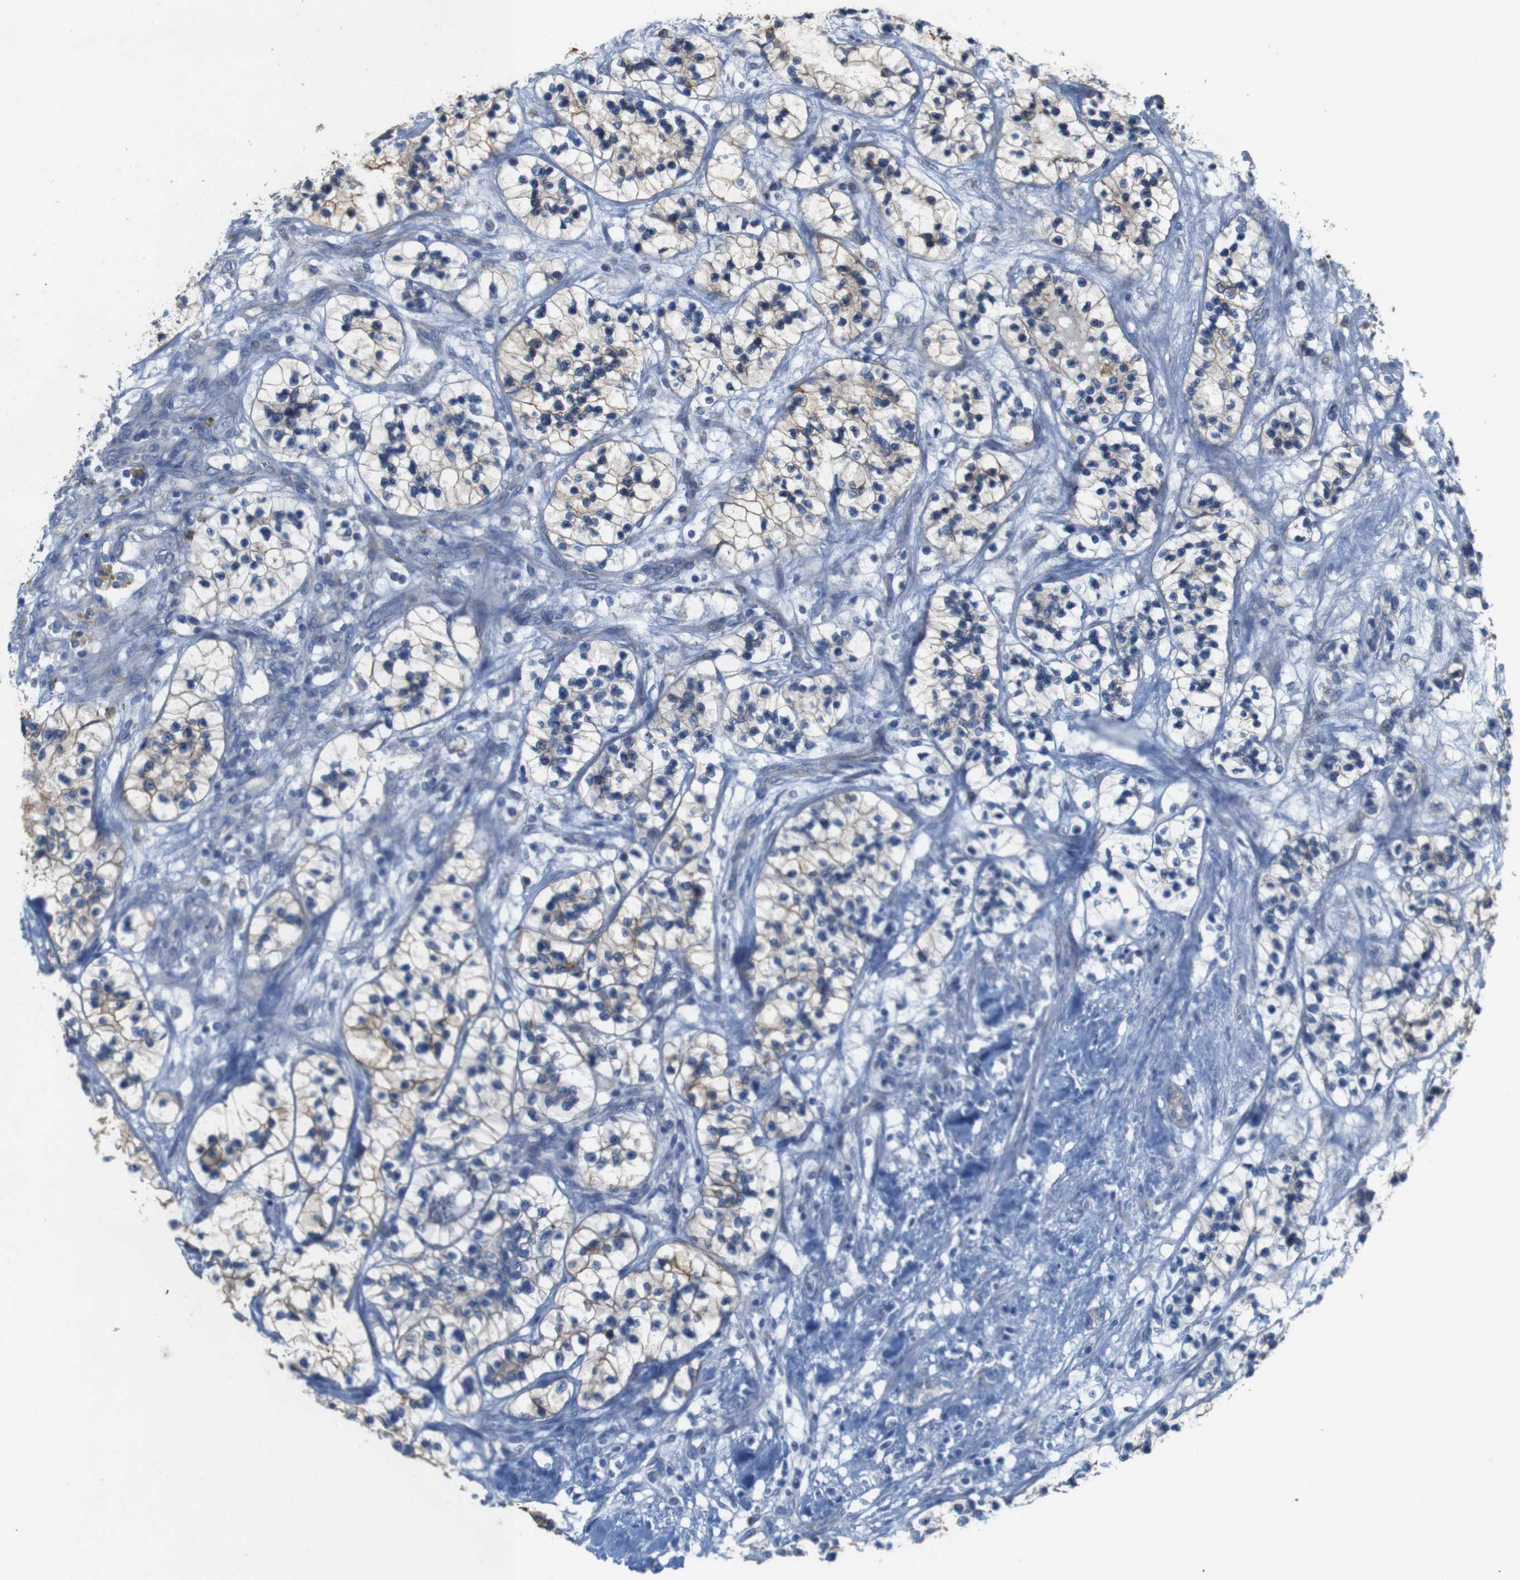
{"staining": {"intensity": "moderate", "quantity": "25%-75%", "location": "cytoplasmic/membranous"}, "tissue": "renal cancer", "cell_type": "Tumor cells", "image_type": "cancer", "snomed": [{"axis": "morphology", "description": "Adenocarcinoma, NOS"}, {"axis": "topography", "description": "Kidney"}], "caption": "Brown immunohistochemical staining in adenocarcinoma (renal) reveals moderate cytoplasmic/membranous expression in approximately 25%-75% of tumor cells.", "gene": "MYEOV", "patient": {"sex": "female", "age": 57}}